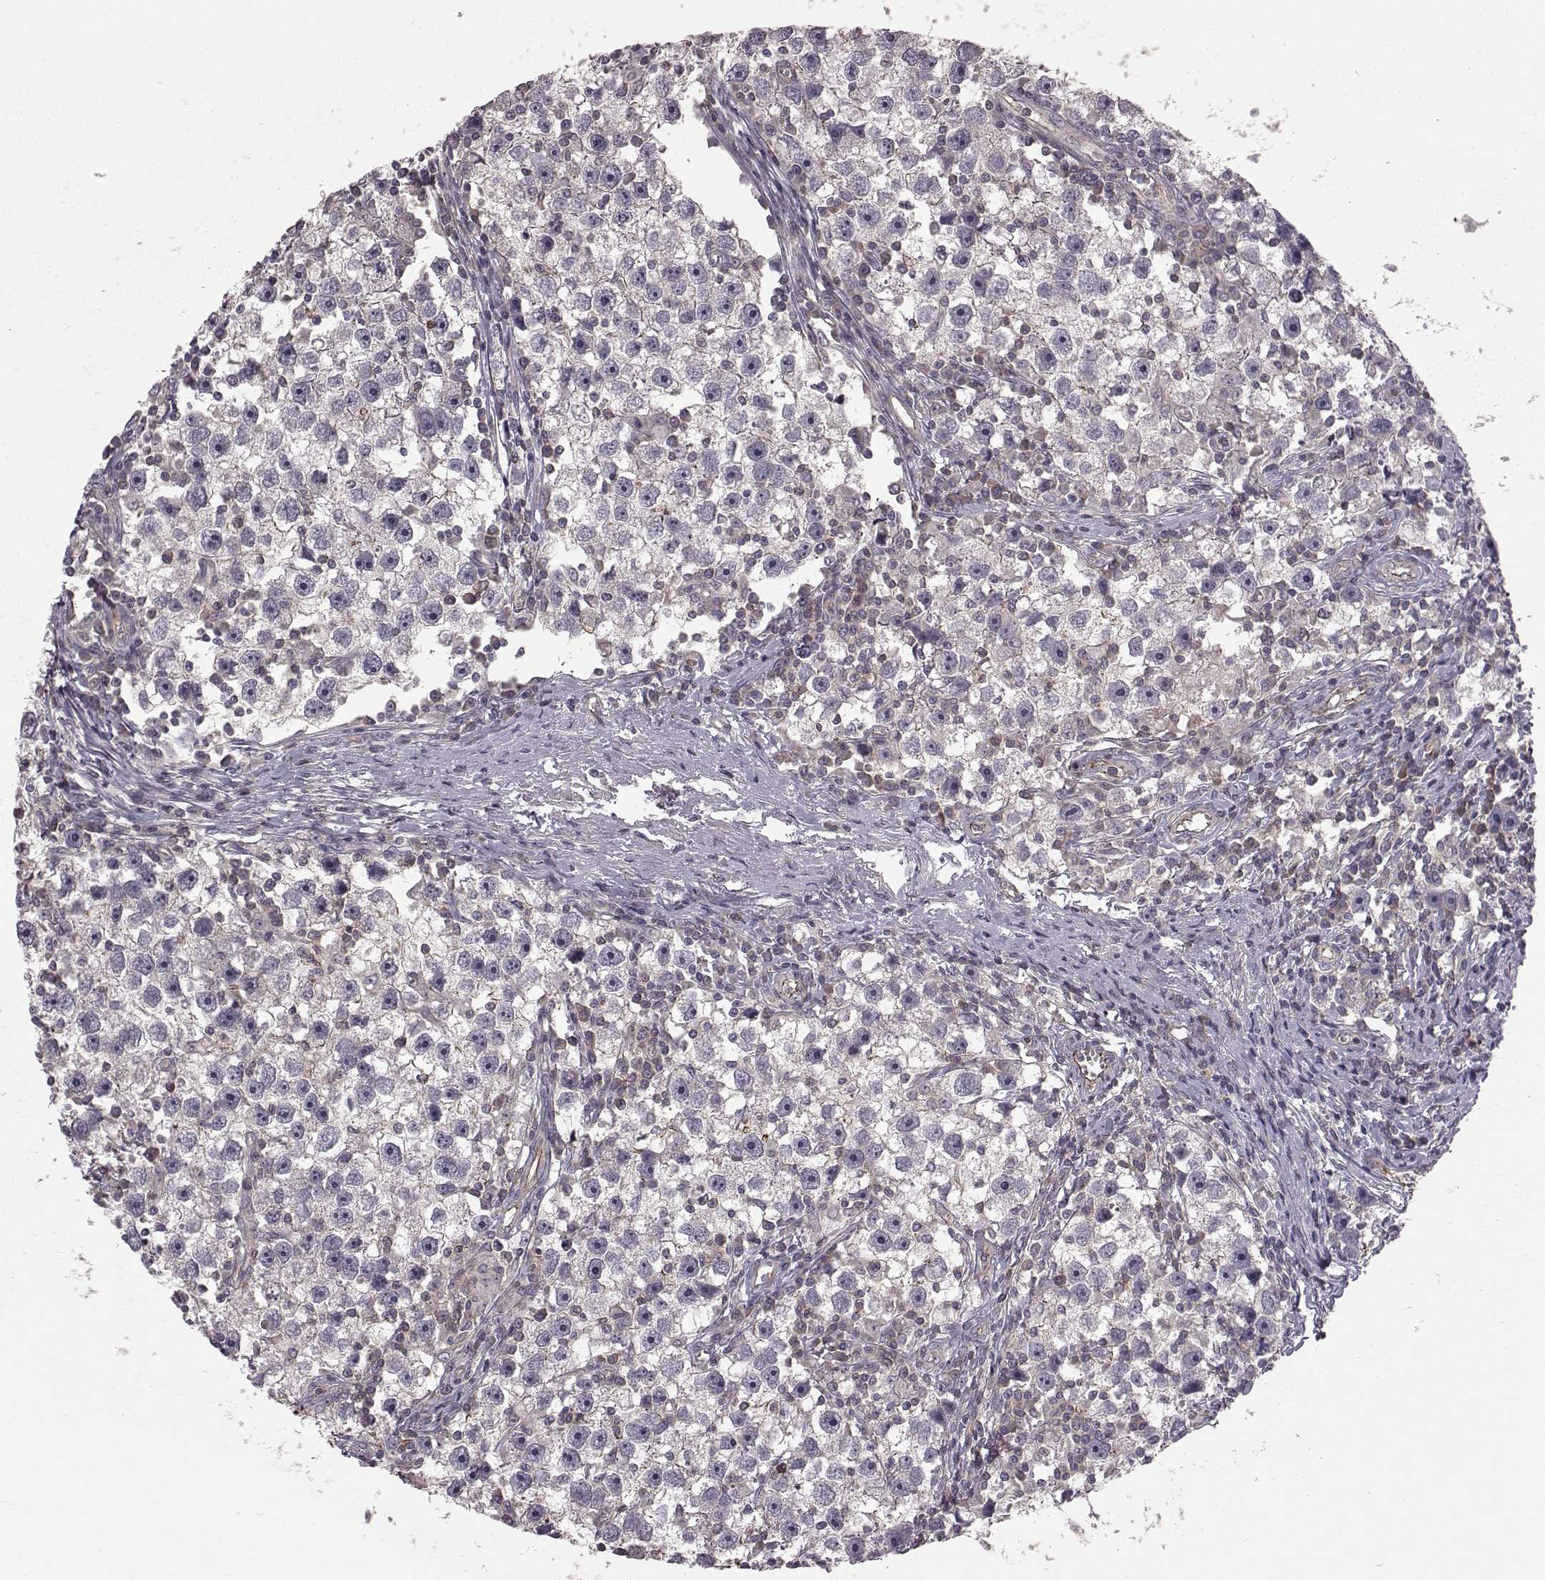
{"staining": {"intensity": "negative", "quantity": "none", "location": "none"}, "tissue": "testis cancer", "cell_type": "Tumor cells", "image_type": "cancer", "snomed": [{"axis": "morphology", "description": "Seminoma, NOS"}, {"axis": "topography", "description": "Testis"}], "caption": "Photomicrograph shows no protein staining in tumor cells of testis cancer tissue.", "gene": "SLC22A18", "patient": {"sex": "male", "age": 30}}